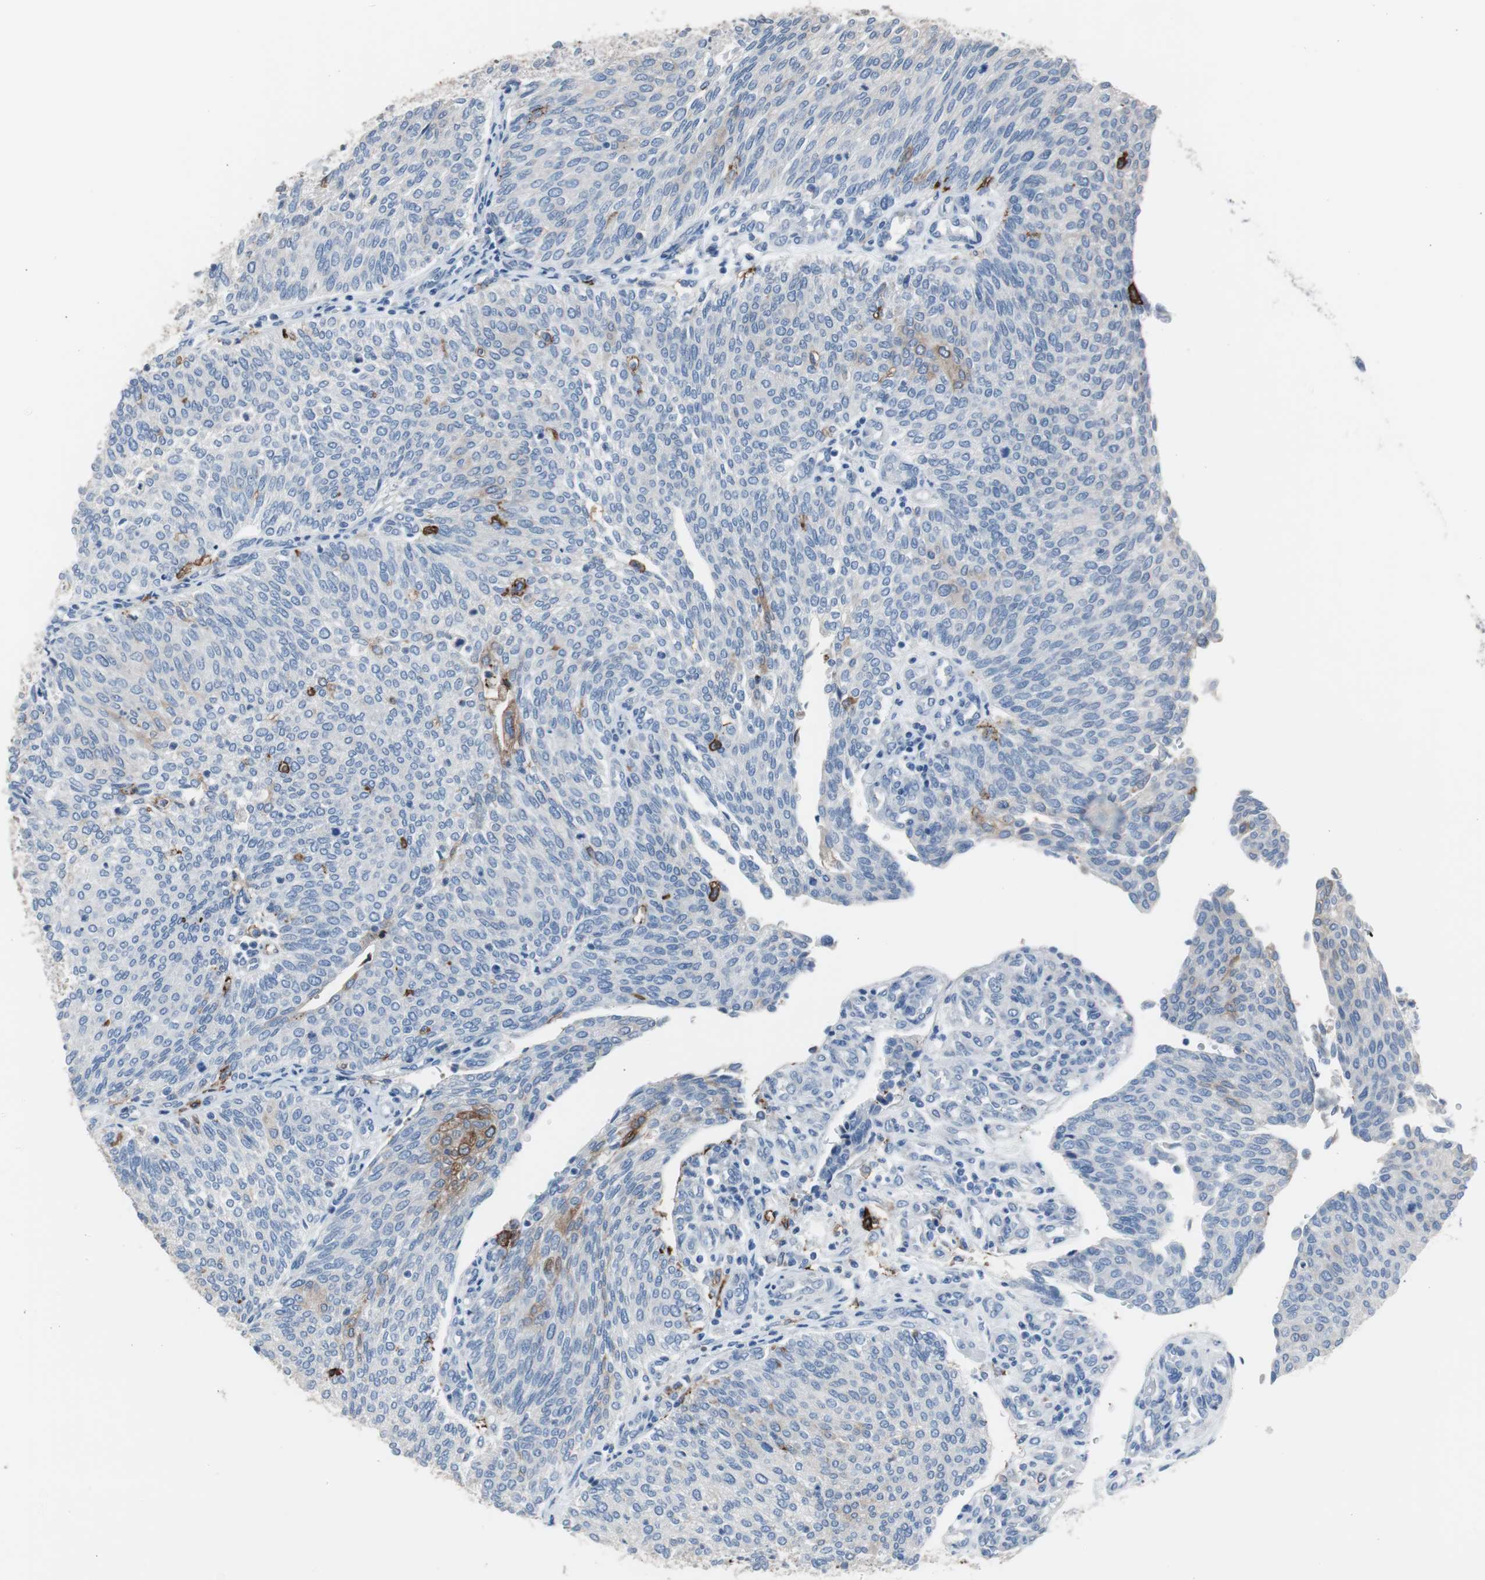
{"staining": {"intensity": "negative", "quantity": "none", "location": "none"}, "tissue": "urothelial cancer", "cell_type": "Tumor cells", "image_type": "cancer", "snomed": [{"axis": "morphology", "description": "Urothelial carcinoma, Low grade"}, {"axis": "topography", "description": "Urinary bladder"}], "caption": "The photomicrograph shows no staining of tumor cells in urothelial cancer.", "gene": "FCGR2B", "patient": {"sex": "female", "age": 79}}